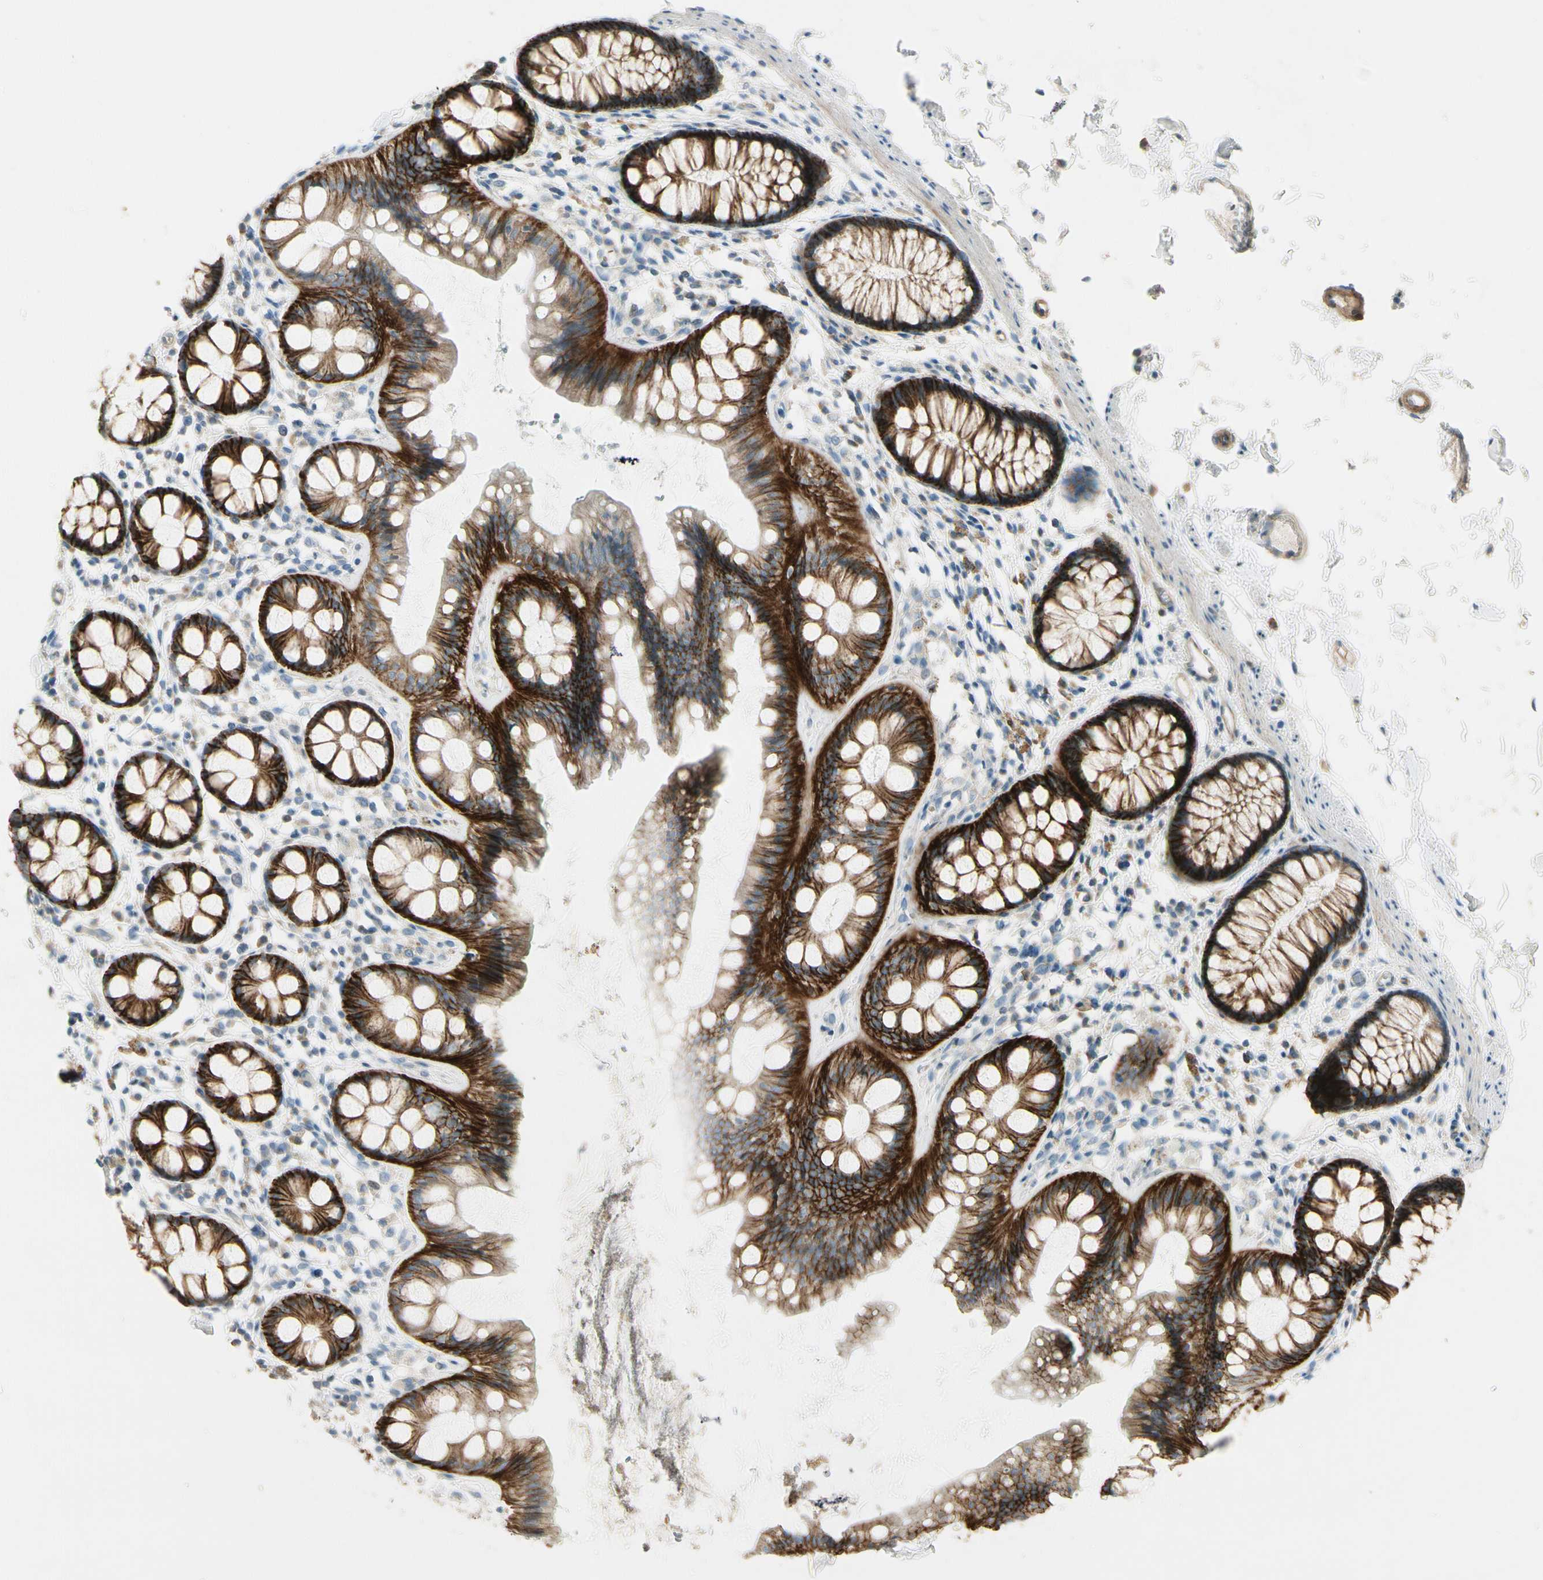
{"staining": {"intensity": "strong", "quantity": ">75%", "location": "cytoplasmic/membranous"}, "tissue": "rectum", "cell_type": "Glandular cells", "image_type": "normal", "snomed": [{"axis": "morphology", "description": "Normal tissue, NOS"}, {"axis": "topography", "description": "Rectum"}], "caption": "Immunohistochemical staining of normal human rectum displays strong cytoplasmic/membranous protein positivity in approximately >75% of glandular cells.", "gene": "ITGA3", "patient": {"sex": "female", "age": 66}}